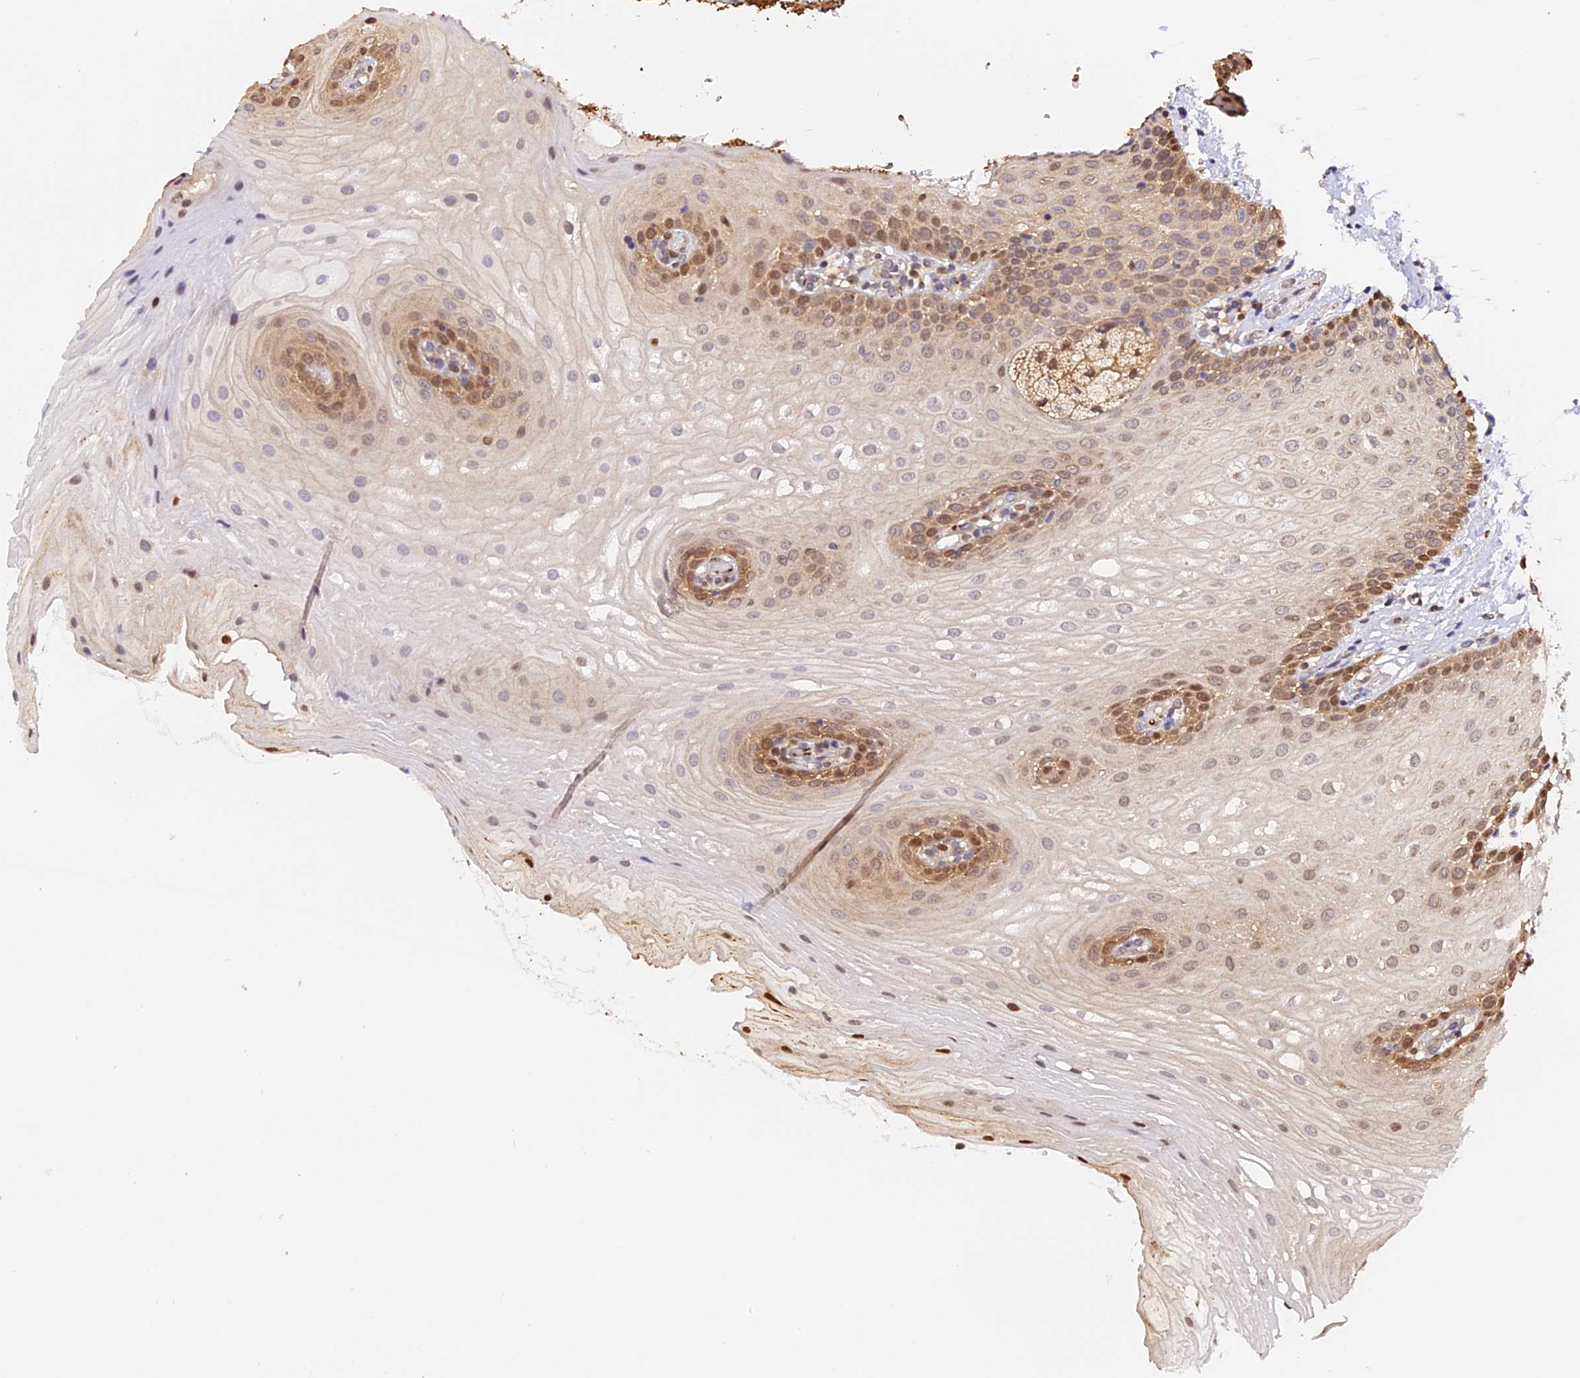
{"staining": {"intensity": "moderate", "quantity": "25%-75%", "location": "cytoplasmic/membranous,nuclear"}, "tissue": "oral mucosa", "cell_type": "Squamous epithelial cells", "image_type": "normal", "snomed": [{"axis": "morphology", "description": "Normal tissue, NOS"}, {"axis": "topography", "description": "Oral tissue"}], "caption": "Squamous epithelial cells reveal medium levels of moderate cytoplasmic/membranous,nuclear expression in approximately 25%-75% of cells in unremarkable human oral mucosa. The protein of interest is stained brown, and the nuclei are stained in blue (DAB IHC with brightfield microscopy, high magnification).", "gene": "HERPUD1", "patient": {"sex": "female", "age": 54}}